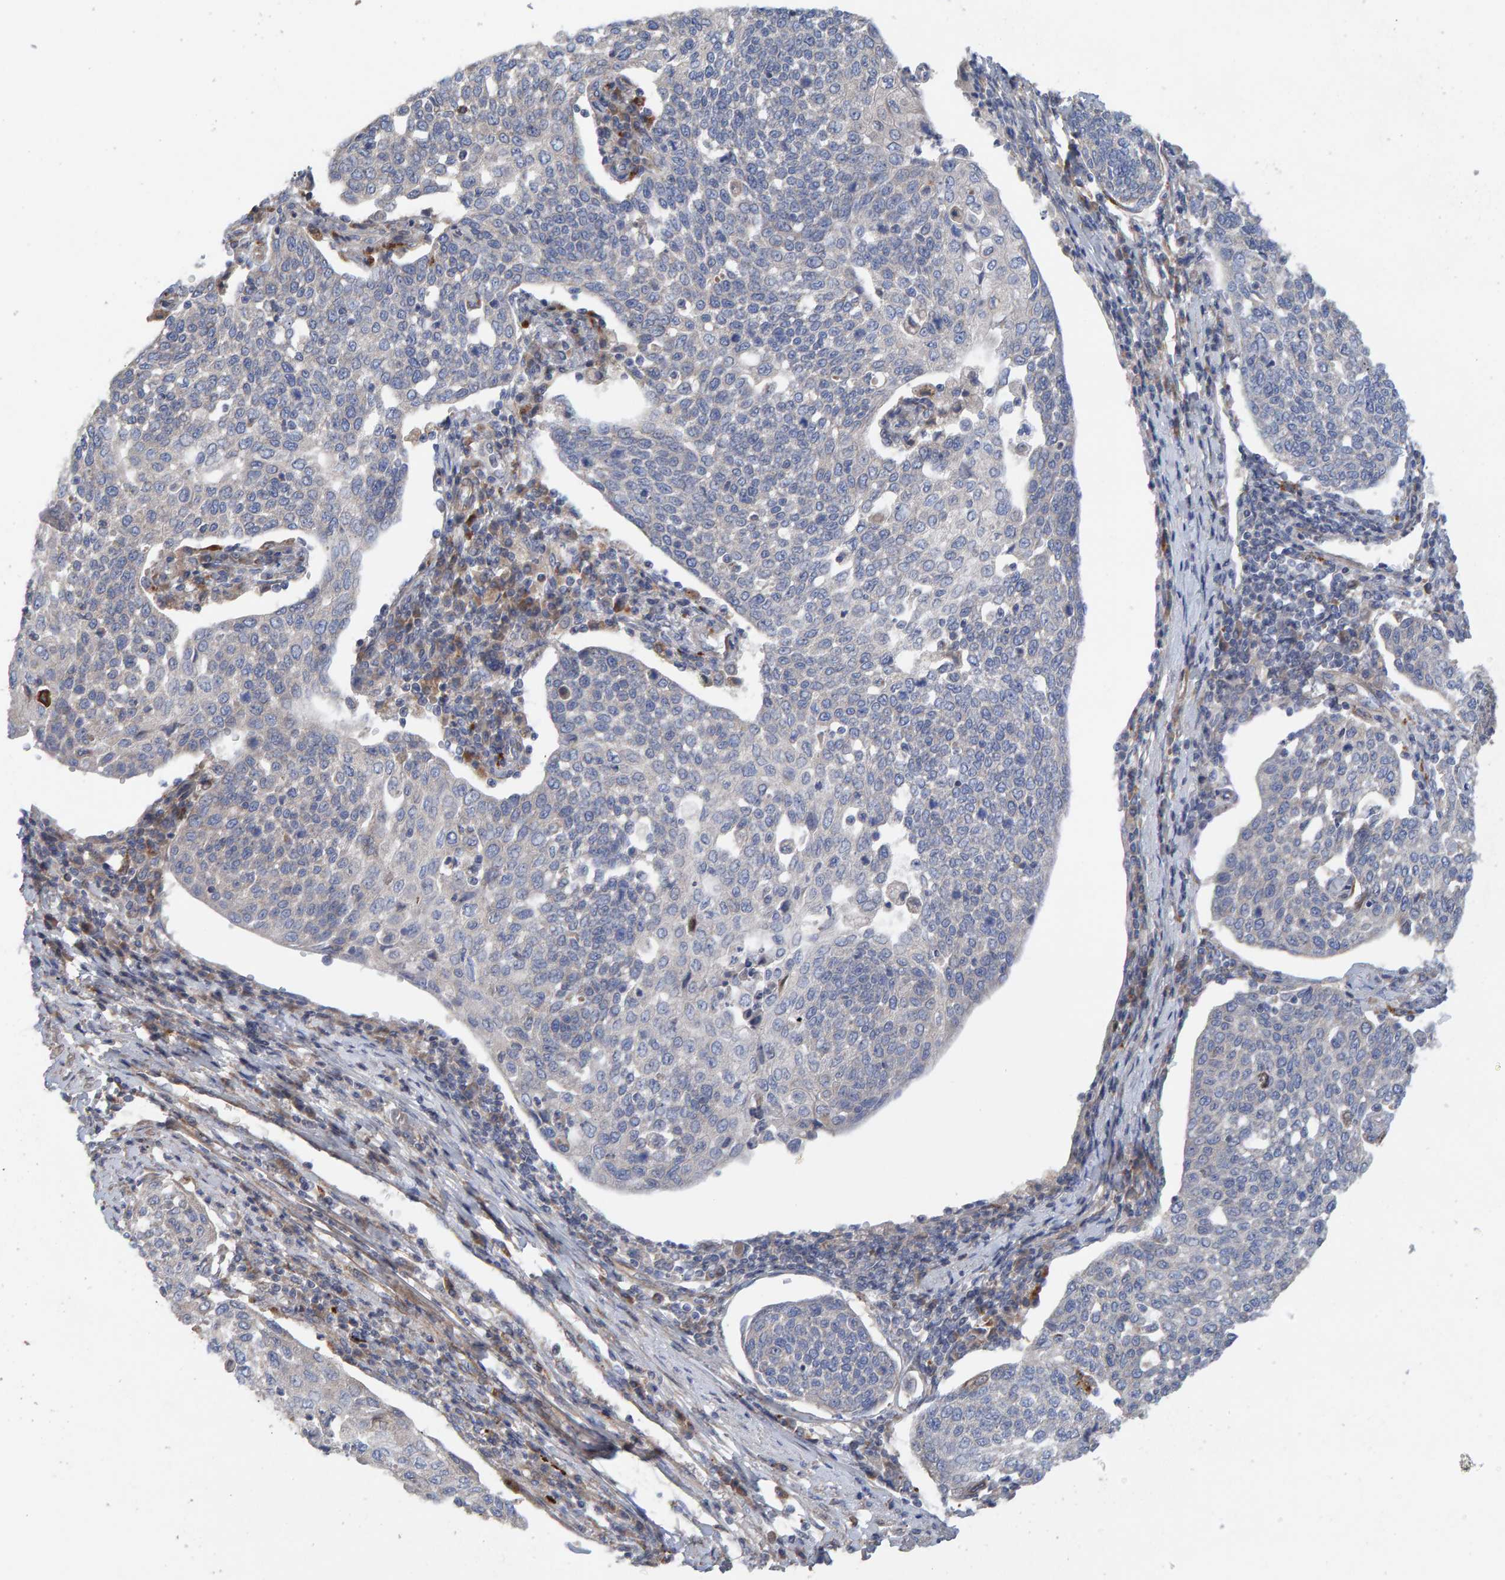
{"staining": {"intensity": "negative", "quantity": "none", "location": "none"}, "tissue": "cervical cancer", "cell_type": "Tumor cells", "image_type": "cancer", "snomed": [{"axis": "morphology", "description": "Squamous cell carcinoma, NOS"}, {"axis": "topography", "description": "Cervix"}], "caption": "Cervical cancer (squamous cell carcinoma) stained for a protein using immunohistochemistry (IHC) displays no positivity tumor cells.", "gene": "CDK5RAP3", "patient": {"sex": "female", "age": 34}}